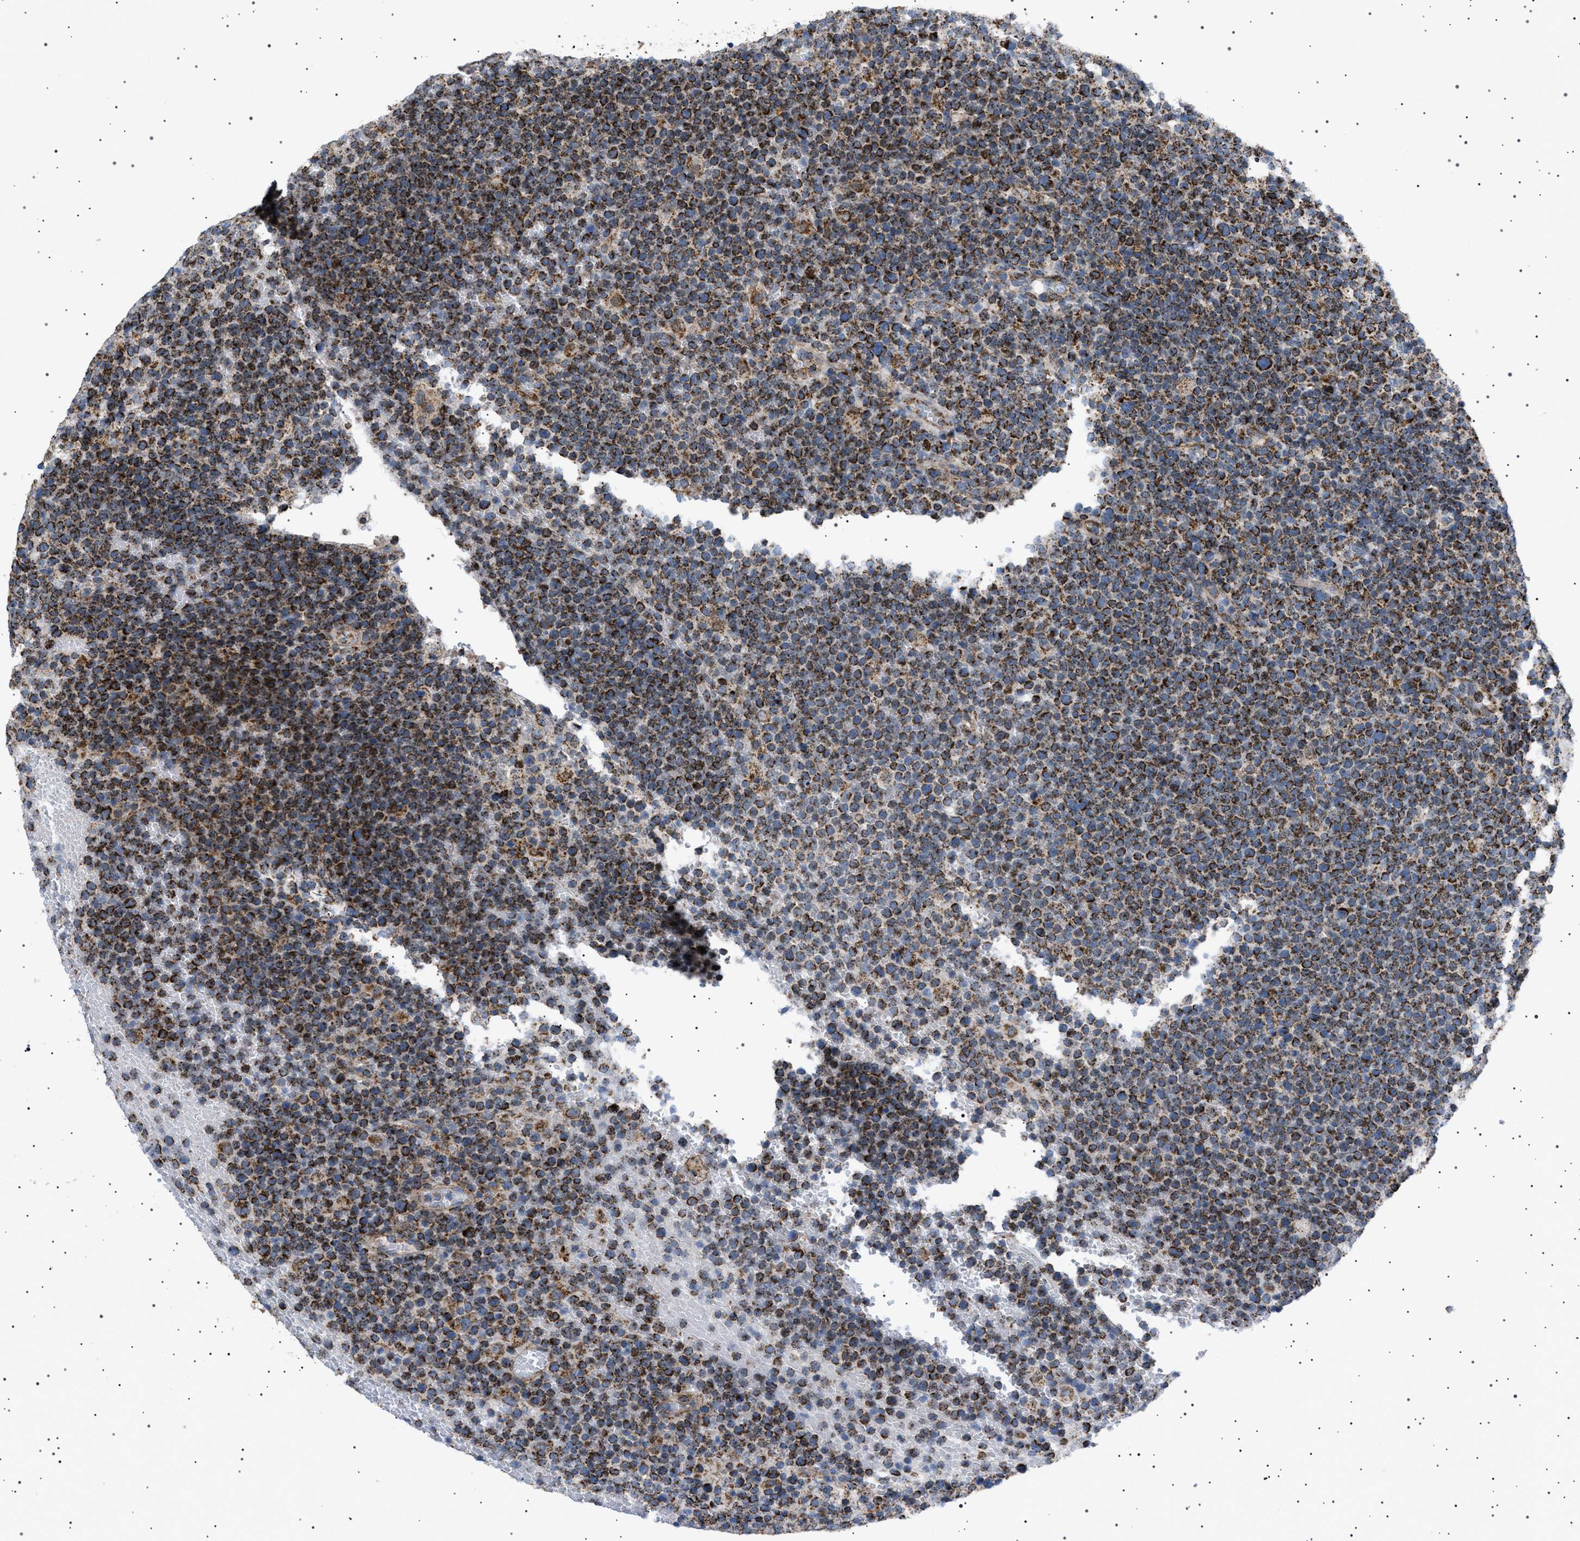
{"staining": {"intensity": "strong", "quantity": ">75%", "location": "cytoplasmic/membranous"}, "tissue": "lymphoma", "cell_type": "Tumor cells", "image_type": "cancer", "snomed": [{"axis": "morphology", "description": "Malignant lymphoma, non-Hodgkin's type, High grade"}, {"axis": "topography", "description": "Lymph node"}], "caption": "The histopathology image exhibits staining of high-grade malignant lymphoma, non-Hodgkin's type, revealing strong cytoplasmic/membranous protein expression (brown color) within tumor cells. (brown staining indicates protein expression, while blue staining denotes nuclei).", "gene": "UBXN8", "patient": {"sex": "male", "age": 61}}